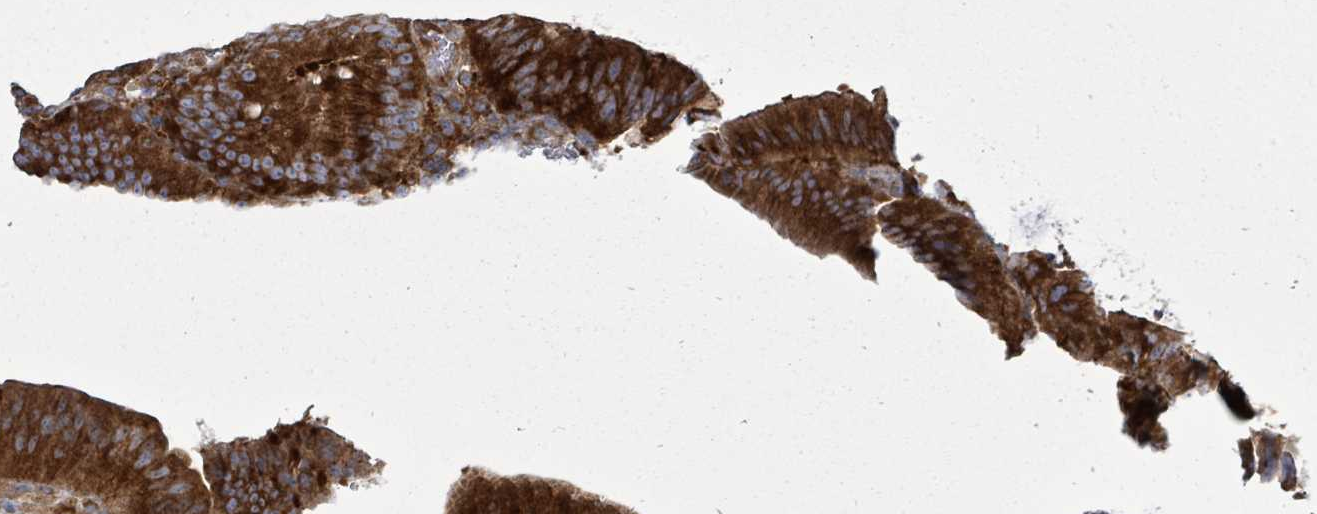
{"staining": {"intensity": "strong", "quantity": ">75%", "location": "cytoplasmic/membranous"}, "tissue": "colorectal cancer", "cell_type": "Tumor cells", "image_type": "cancer", "snomed": [{"axis": "morphology", "description": "Adenocarcinoma, NOS"}, {"axis": "topography", "description": "Colon"}], "caption": "The image demonstrates a brown stain indicating the presence of a protein in the cytoplasmic/membranous of tumor cells in adenocarcinoma (colorectal).", "gene": "EIF3C", "patient": {"sex": "female", "age": 43}}